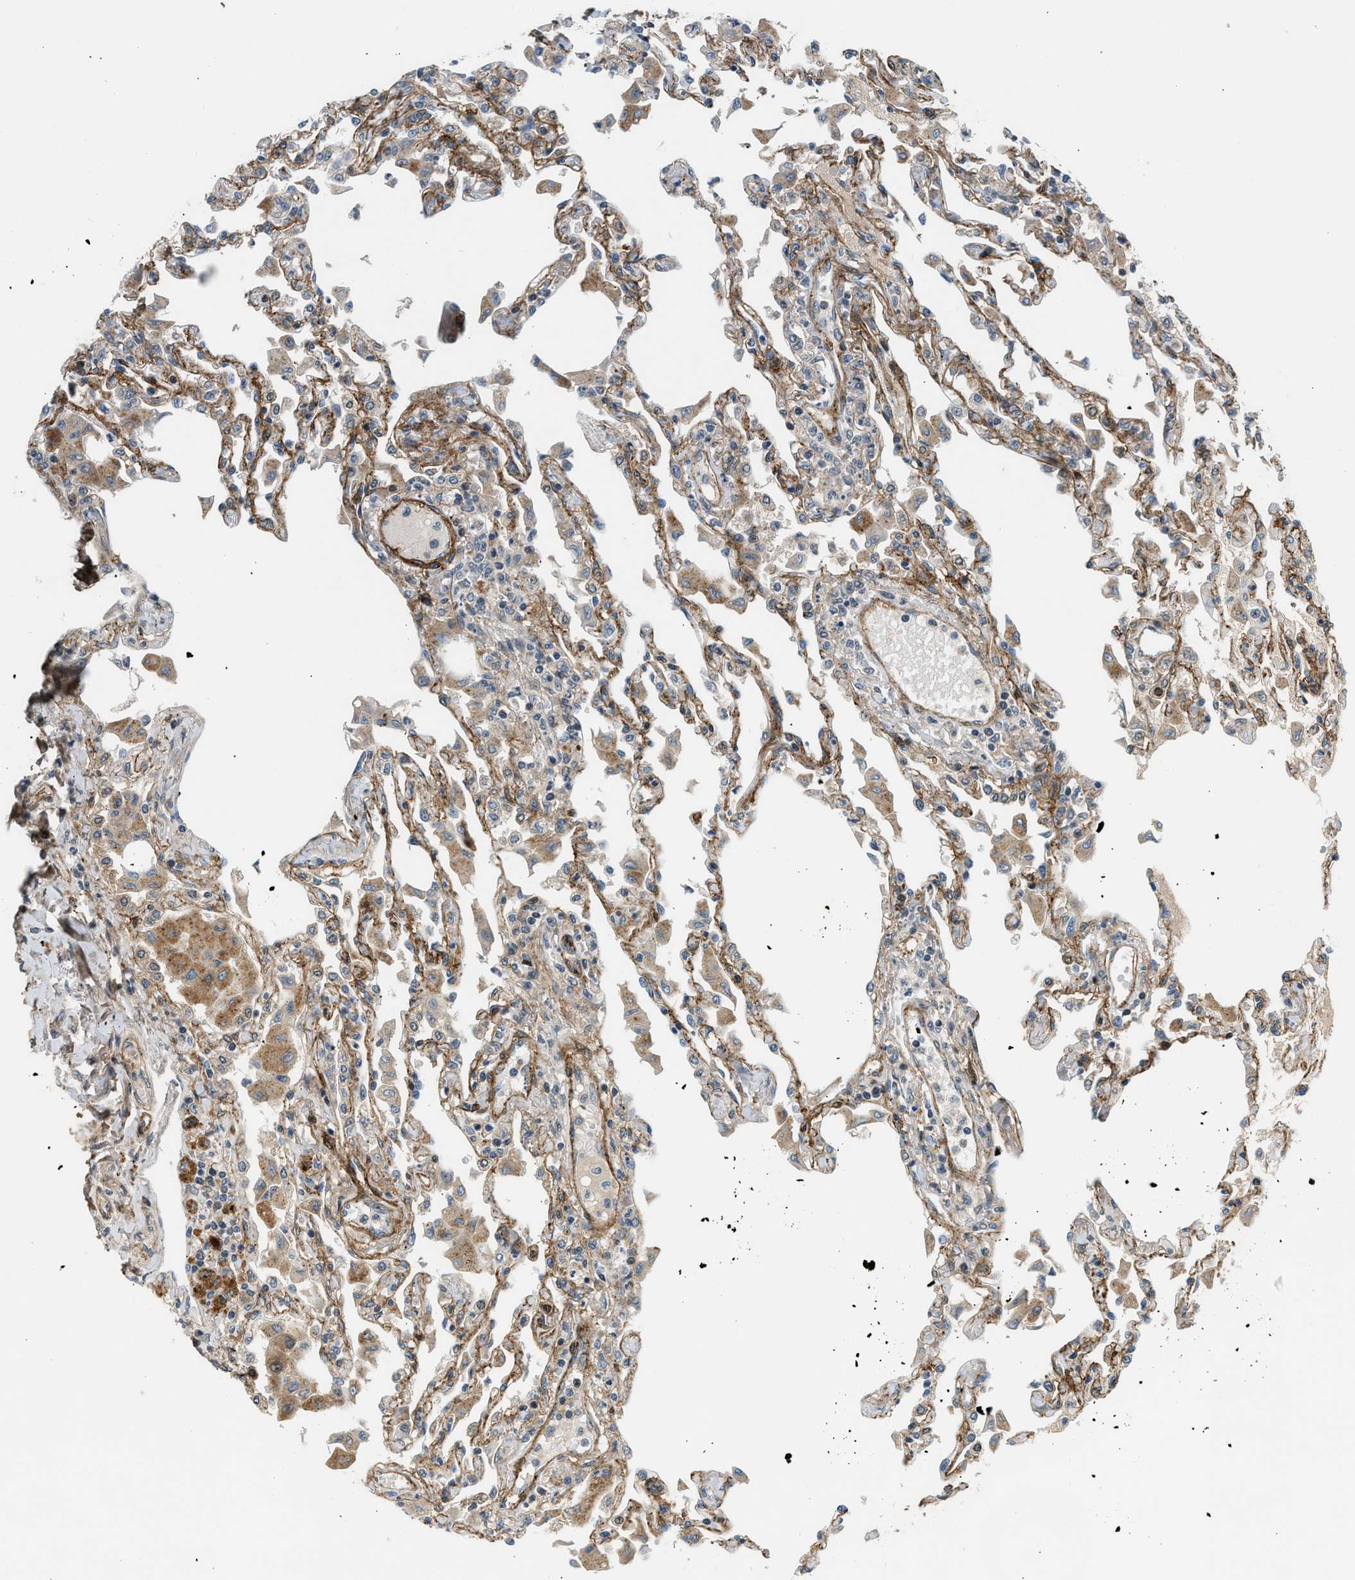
{"staining": {"intensity": "moderate", "quantity": ">75%", "location": "cytoplasmic/membranous"}, "tissue": "lung", "cell_type": "Alveolar cells", "image_type": "normal", "snomed": [{"axis": "morphology", "description": "Normal tissue, NOS"}, {"axis": "topography", "description": "Bronchus"}, {"axis": "topography", "description": "Lung"}], "caption": "Immunohistochemical staining of benign human lung shows >75% levels of moderate cytoplasmic/membranous protein expression in about >75% of alveolar cells.", "gene": "EDNRA", "patient": {"sex": "female", "age": 49}}